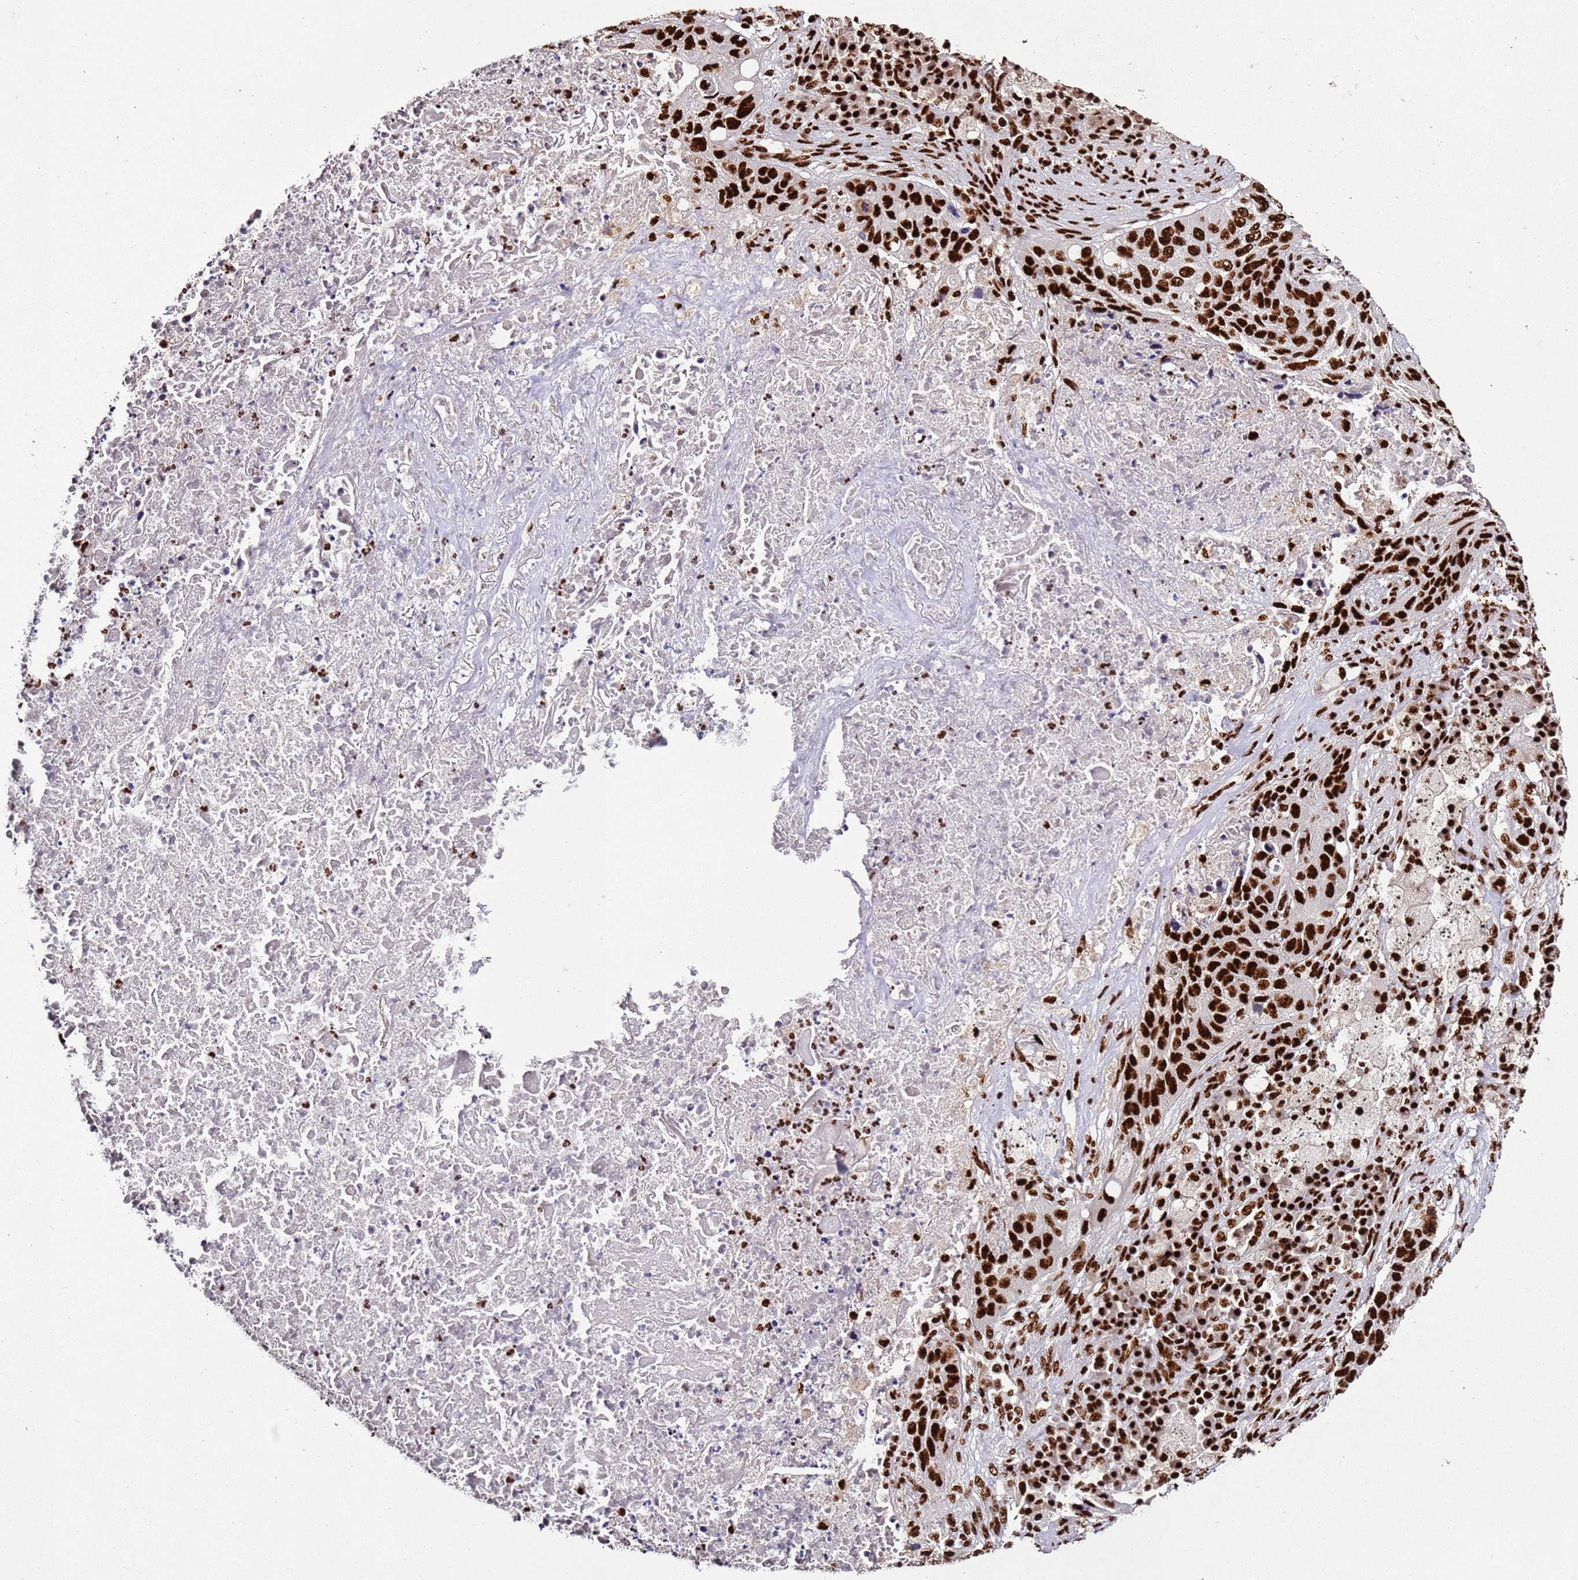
{"staining": {"intensity": "strong", "quantity": ">75%", "location": "nuclear"}, "tissue": "lung cancer", "cell_type": "Tumor cells", "image_type": "cancer", "snomed": [{"axis": "morphology", "description": "Squamous cell carcinoma, NOS"}, {"axis": "topography", "description": "Lung"}], "caption": "Immunohistochemistry histopathology image of neoplastic tissue: human squamous cell carcinoma (lung) stained using immunohistochemistry exhibits high levels of strong protein expression localized specifically in the nuclear of tumor cells, appearing as a nuclear brown color.", "gene": "C6orf226", "patient": {"sex": "female", "age": 63}}